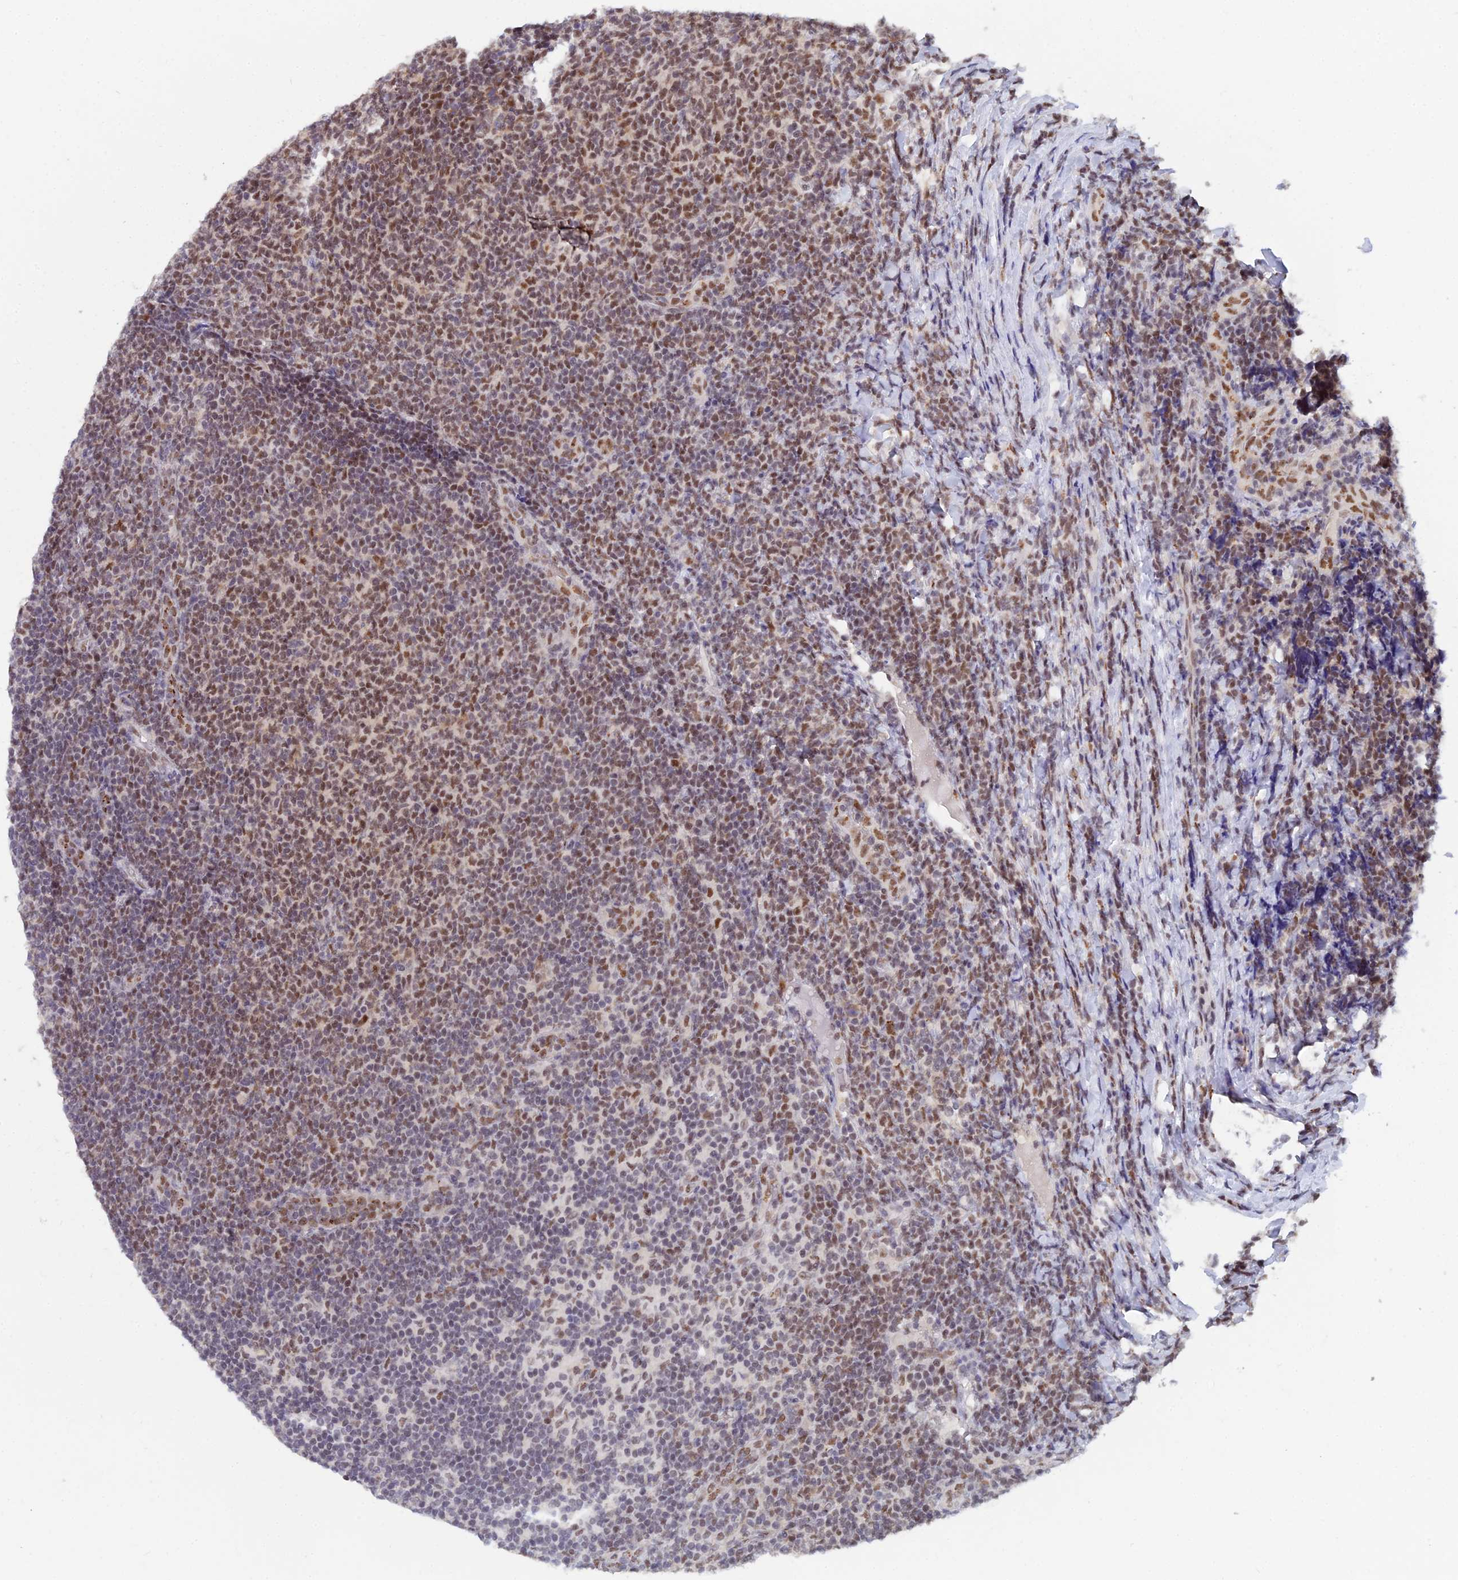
{"staining": {"intensity": "moderate", "quantity": "25%-75%", "location": "nuclear"}, "tissue": "lymphoma", "cell_type": "Tumor cells", "image_type": "cancer", "snomed": [{"axis": "morphology", "description": "Malignant lymphoma, non-Hodgkin's type, Low grade"}, {"axis": "topography", "description": "Lymph node"}], "caption": "Tumor cells reveal medium levels of moderate nuclear positivity in about 25%-75% of cells in human lymphoma.", "gene": "THOC3", "patient": {"sex": "male", "age": 66}}